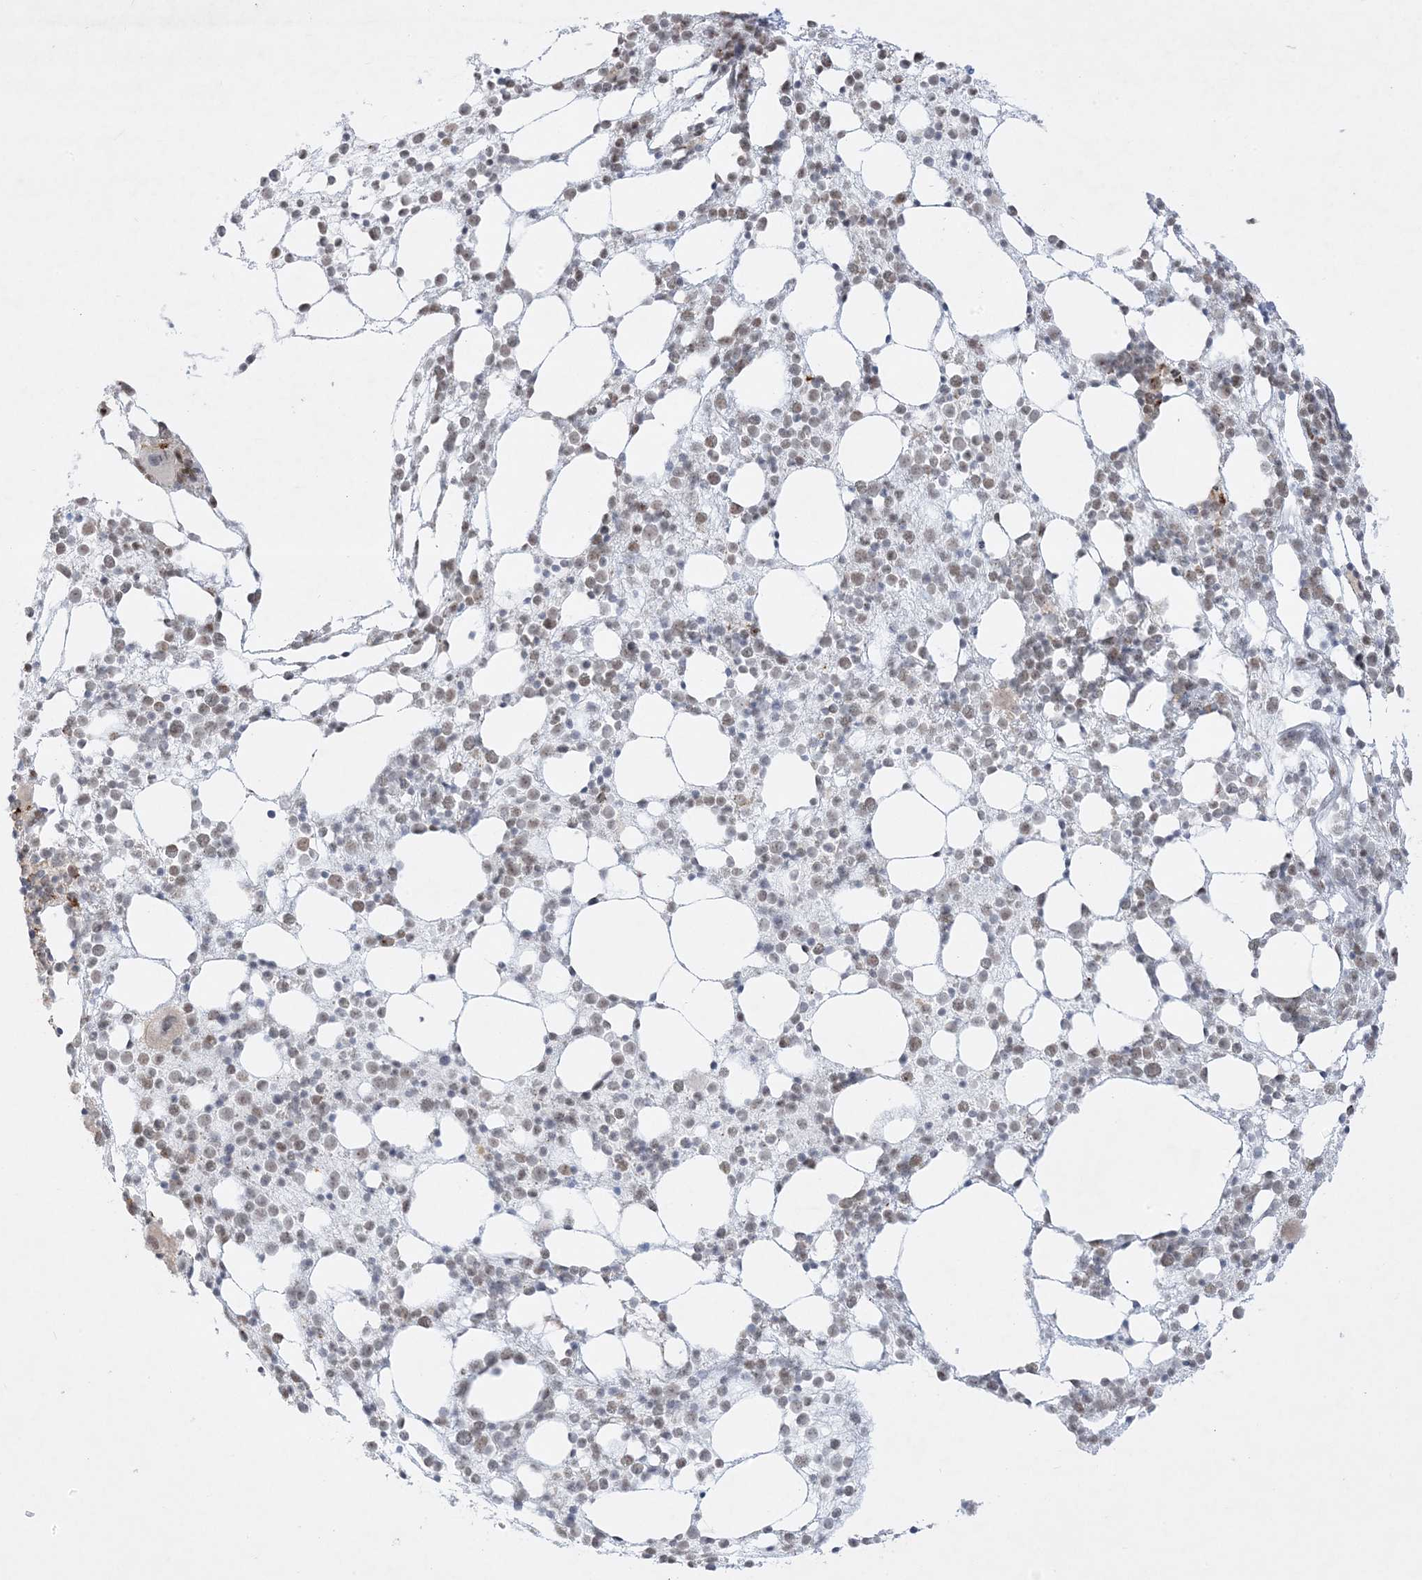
{"staining": {"intensity": "weak", "quantity": ">75%", "location": "nuclear"}, "tissue": "bone marrow", "cell_type": "Hematopoietic cells", "image_type": "normal", "snomed": [{"axis": "morphology", "description": "Normal tissue, NOS"}, {"axis": "topography", "description": "Bone marrow"}], "caption": "A low amount of weak nuclear staining is identified in approximately >75% of hematopoietic cells in unremarkable bone marrow.", "gene": "PTK6", "patient": {"sex": "female", "age": 57}}